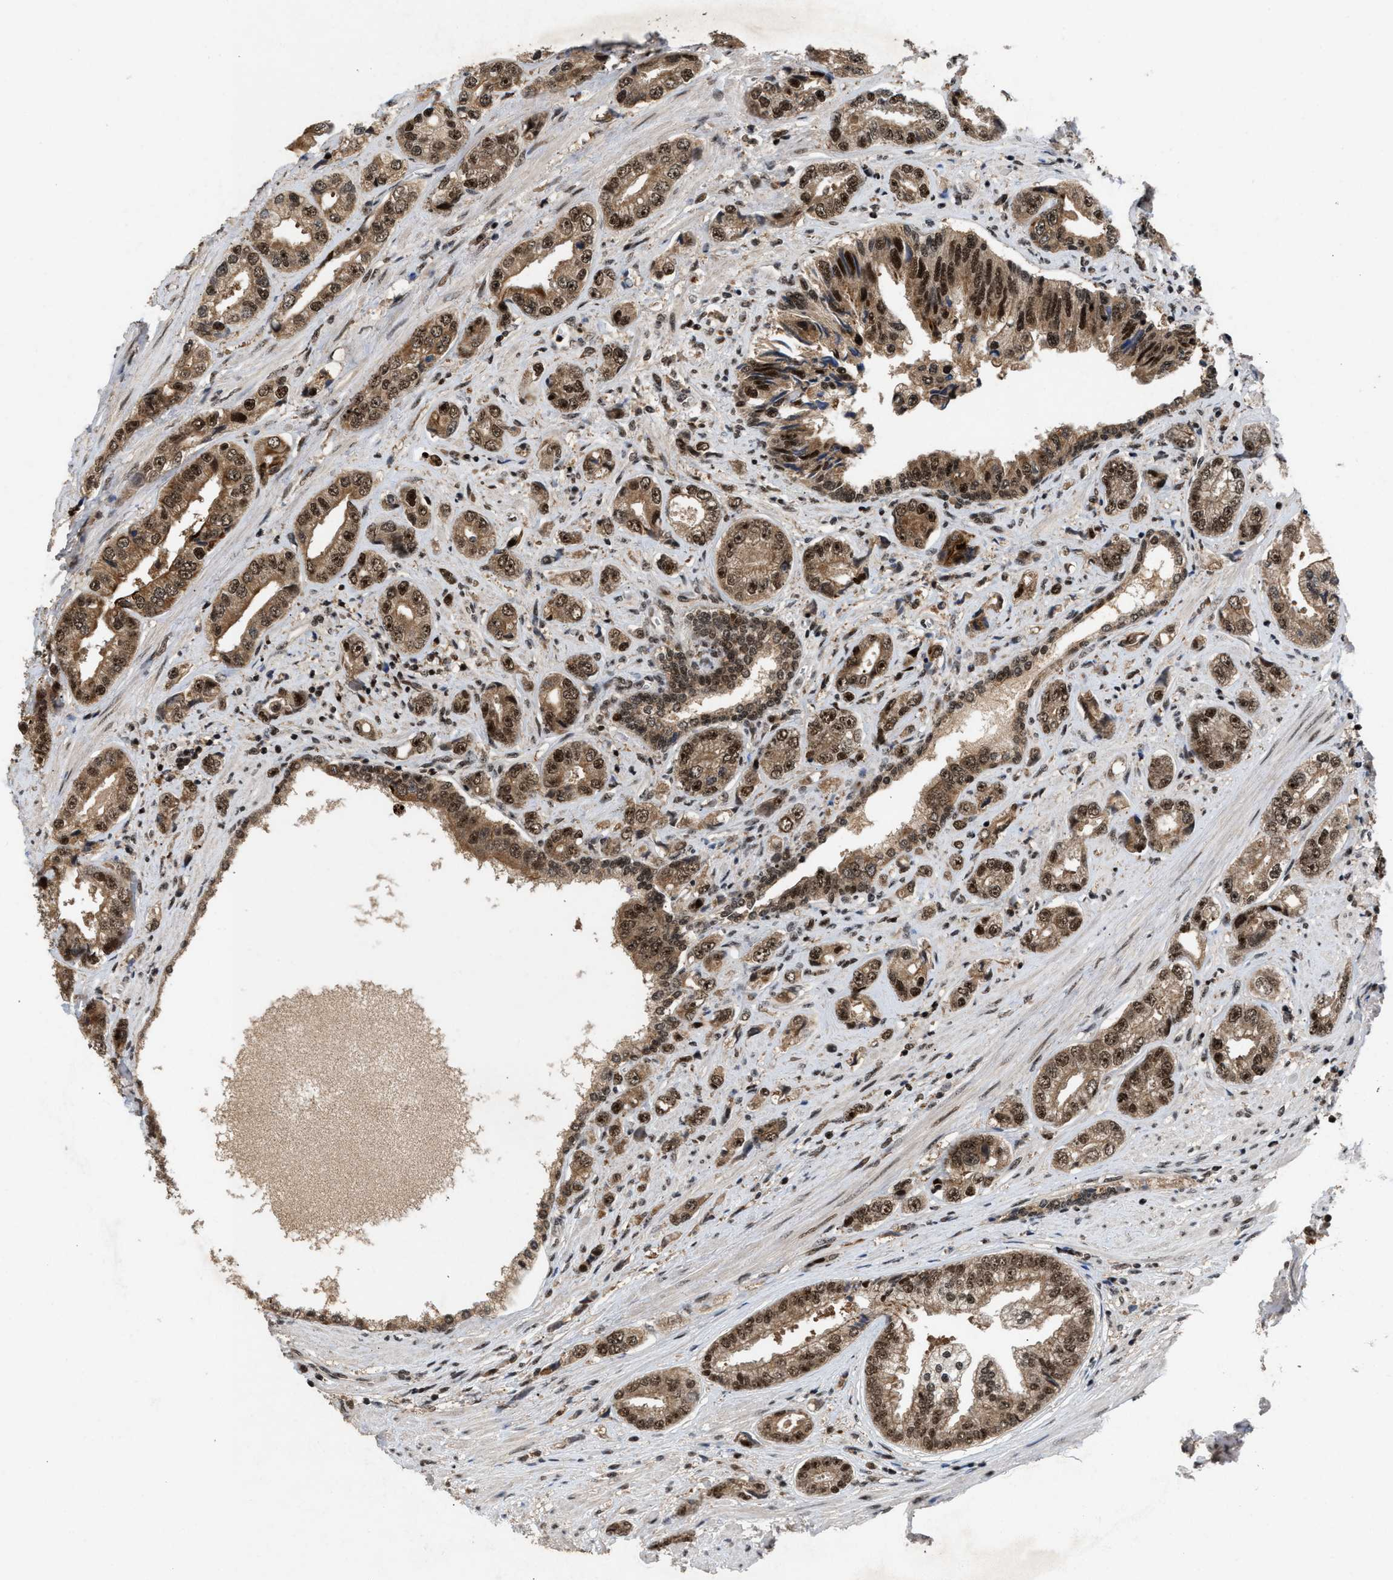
{"staining": {"intensity": "moderate", "quantity": ">75%", "location": "cytoplasmic/membranous,nuclear"}, "tissue": "prostate cancer", "cell_type": "Tumor cells", "image_type": "cancer", "snomed": [{"axis": "morphology", "description": "Adenocarcinoma, High grade"}, {"axis": "topography", "description": "Prostate"}], "caption": "High-magnification brightfield microscopy of prostate cancer (adenocarcinoma (high-grade)) stained with DAB (brown) and counterstained with hematoxylin (blue). tumor cells exhibit moderate cytoplasmic/membranous and nuclear expression is appreciated in approximately>75% of cells.", "gene": "PRPF4", "patient": {"sex": "male", "age": 61}}